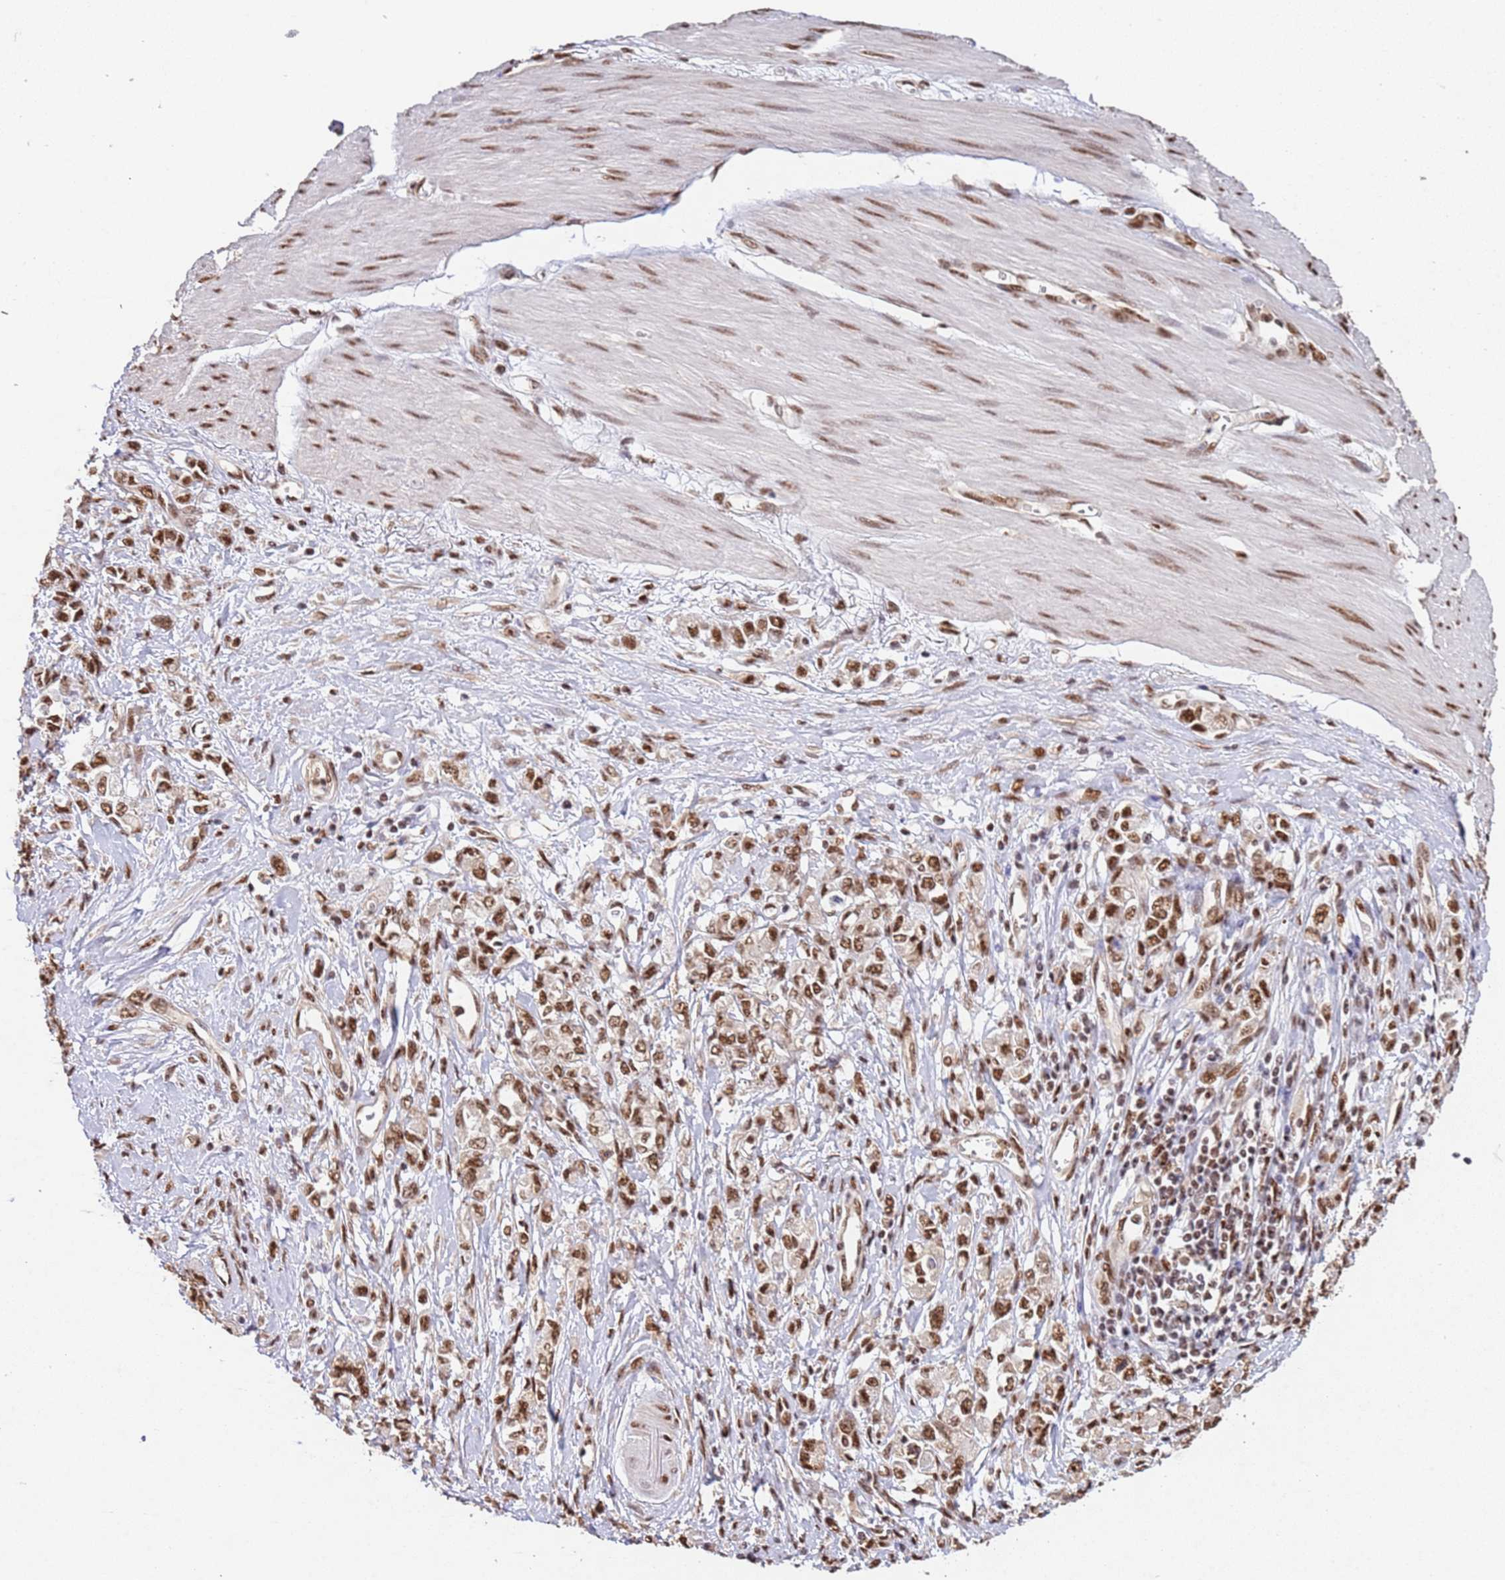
{"staining": {"intensity": "moderate", "quantity": ">75%", "location": "nuclear"}, "tissue": "stomach cancer", "cell_type": "Tumor cells", "image_type": "cancer", "snomed": [{"axis": "morphology", "description": "Adenocarcinoma, NOS"}, {"axis": "topography", "description": "Stomach"}], "caption": "Immunohistochemistry of adenocarcinoma (stomach) exhibits medium levels of moderate nuclear positivity in approximately >75% of tumor cells.", "gene": "ESF1", "patient": {"sex": "female", "age": 76}}